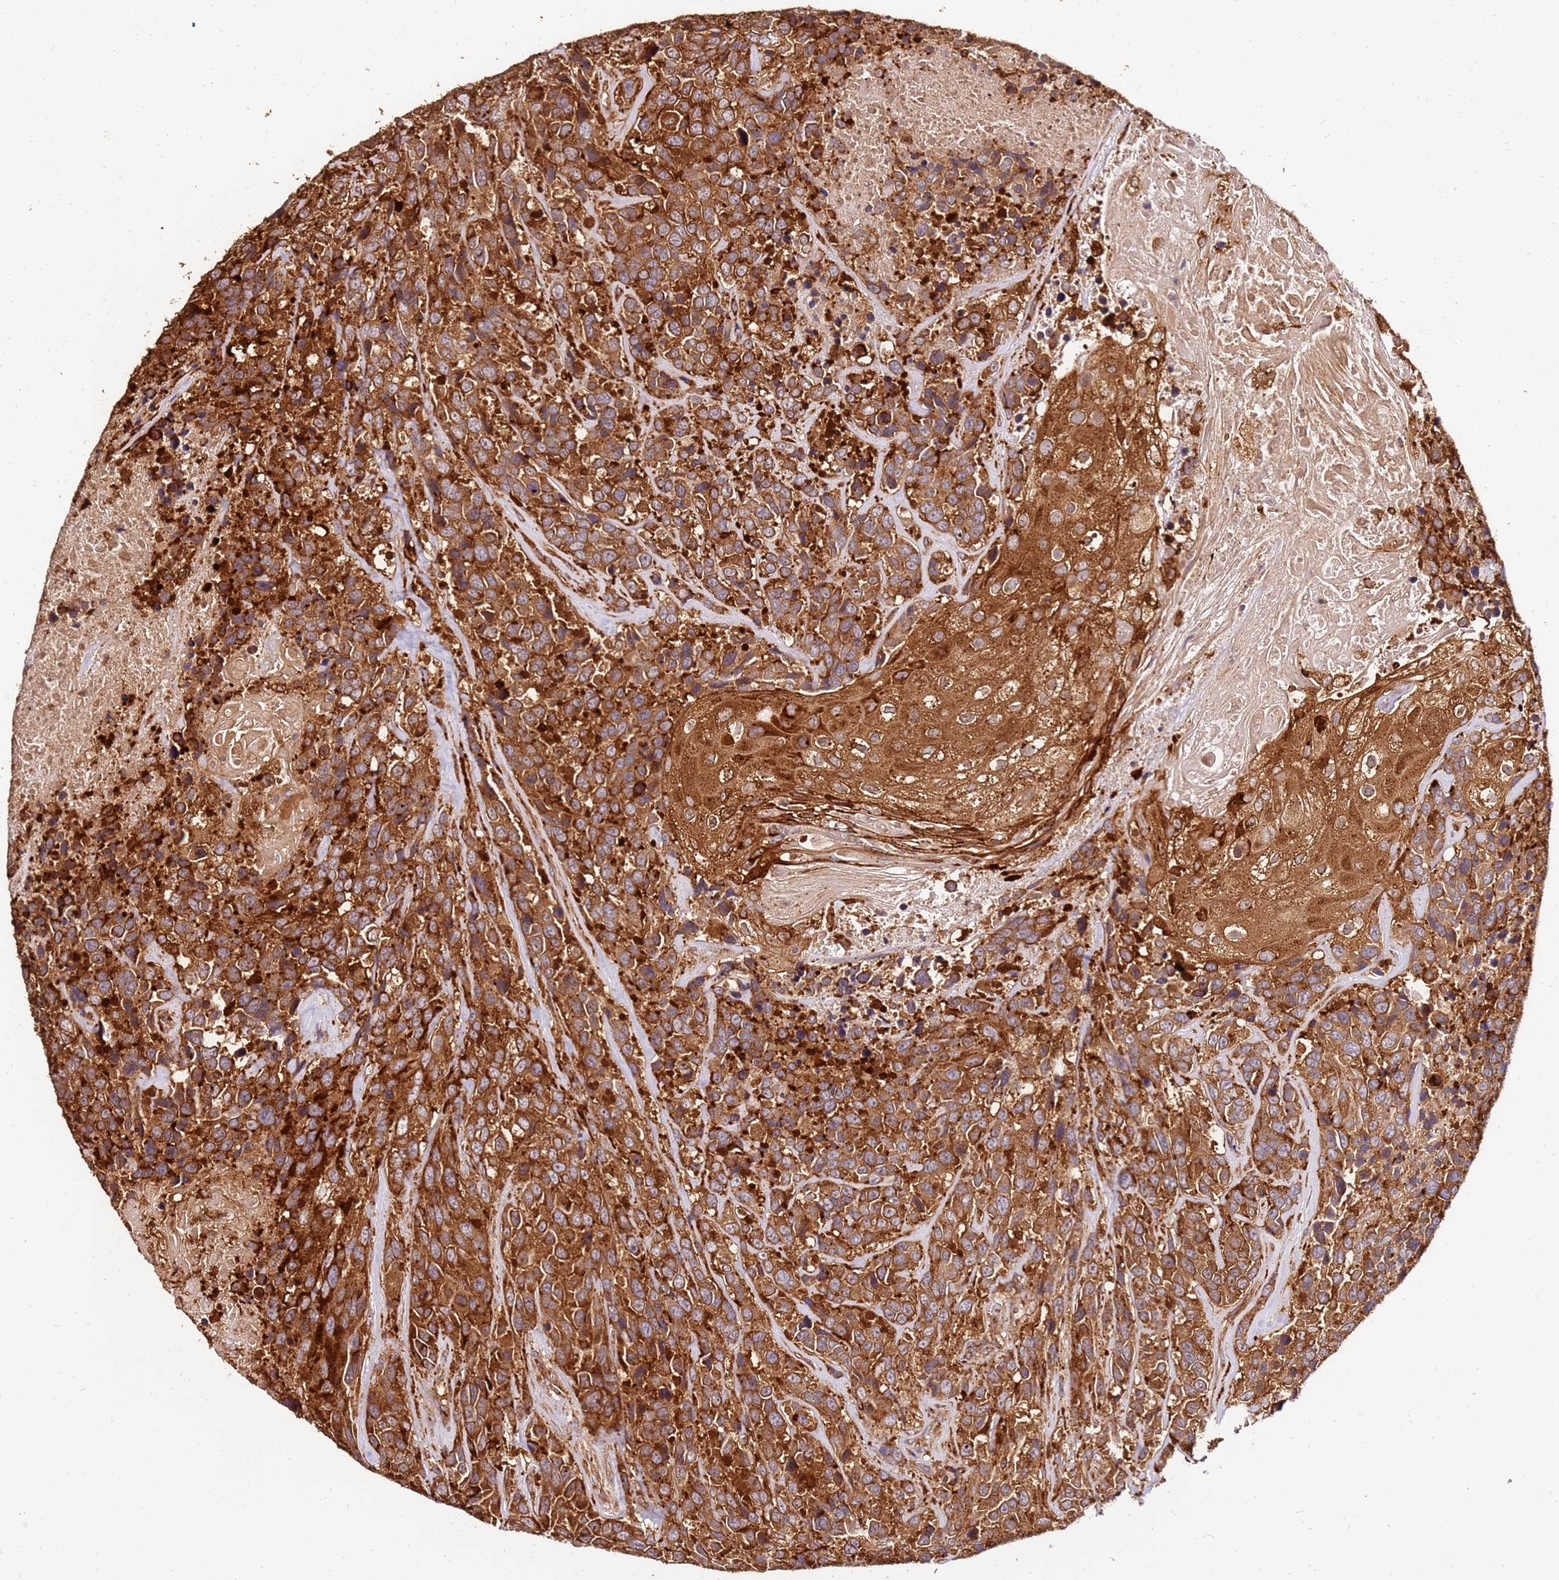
{"staining": {"intensity": "strong", "quantity": ">75%", "location": "cytoplasmic/membranous"}, "tissue": "urothelial cancer", "cell_type": "Tumor cells", "image_type": "cancer", "snomed": [{"axis": "morphology", "description": "Urothelial carcinoma, High grade"}, {"axis": "topography", "description": "Urinary bladder"}], "caption": "High-grade urothelial carcinoma stained for a protein demonstrates strong cytoplasmic/membranous positivity in tumor cells. The staining was performed using DAB (3,3'-diaminobenzidine), with brown indicating positive protein expression. Nuclei are stained blue with hematoxylin.", "gene": "DVL3", "patient": {"sex": "female", "age": 70}}